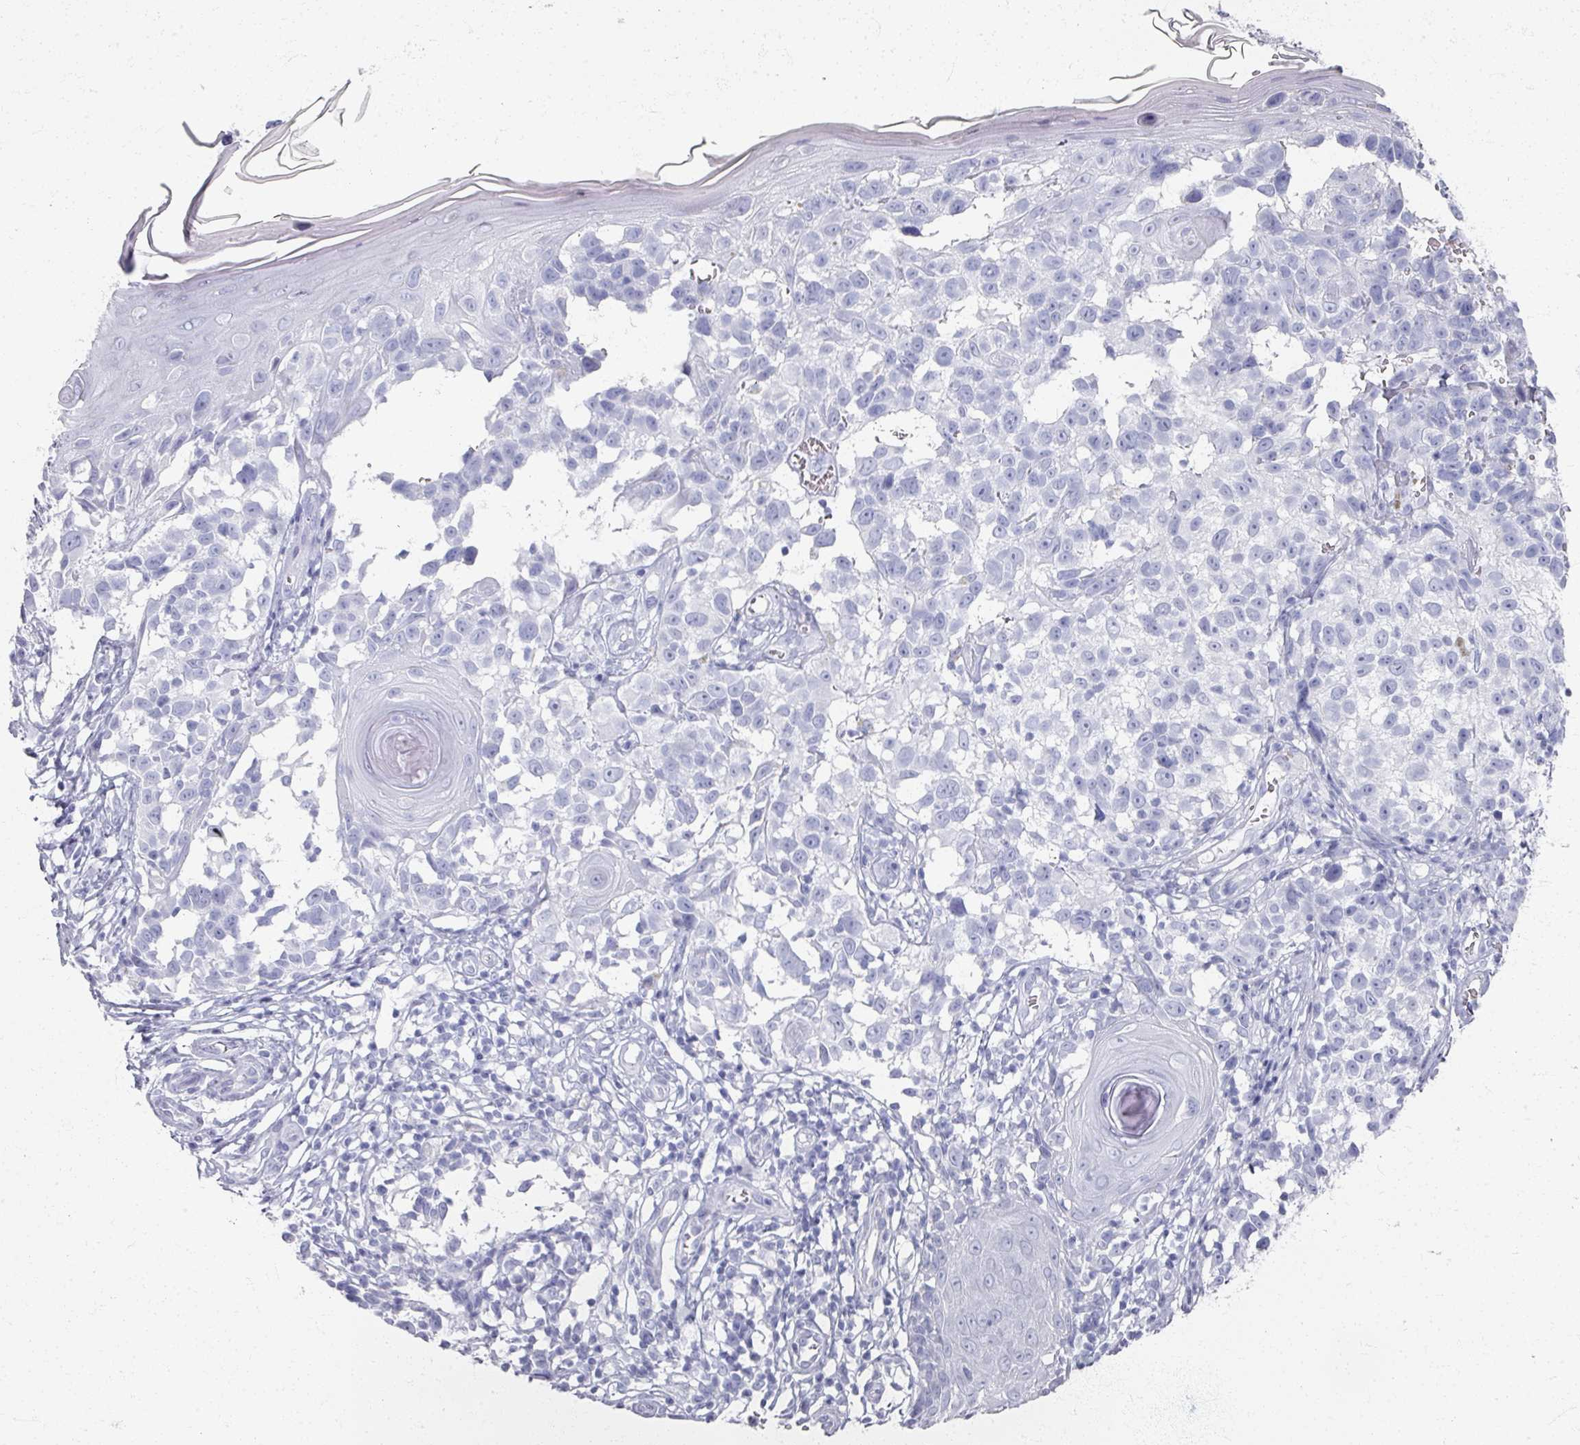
{"staining": {"intensity": "negative", "quantity": "none", "location": "none"}, "tissue": "melanoma", "cell_type": "Tumor cells", "image_type": "cancer", "snomed": [{"axis": "morphology", "description": "Malignant melanoma, NOS"}, {"axis": "topography", "description": "Skin"}], "caption": "Human malignant melanoma stained for a protein using IHC displays no positivity in tumor cells.", "gene": "PSKH1", "patient": {"sex": "male", "age": 73}}